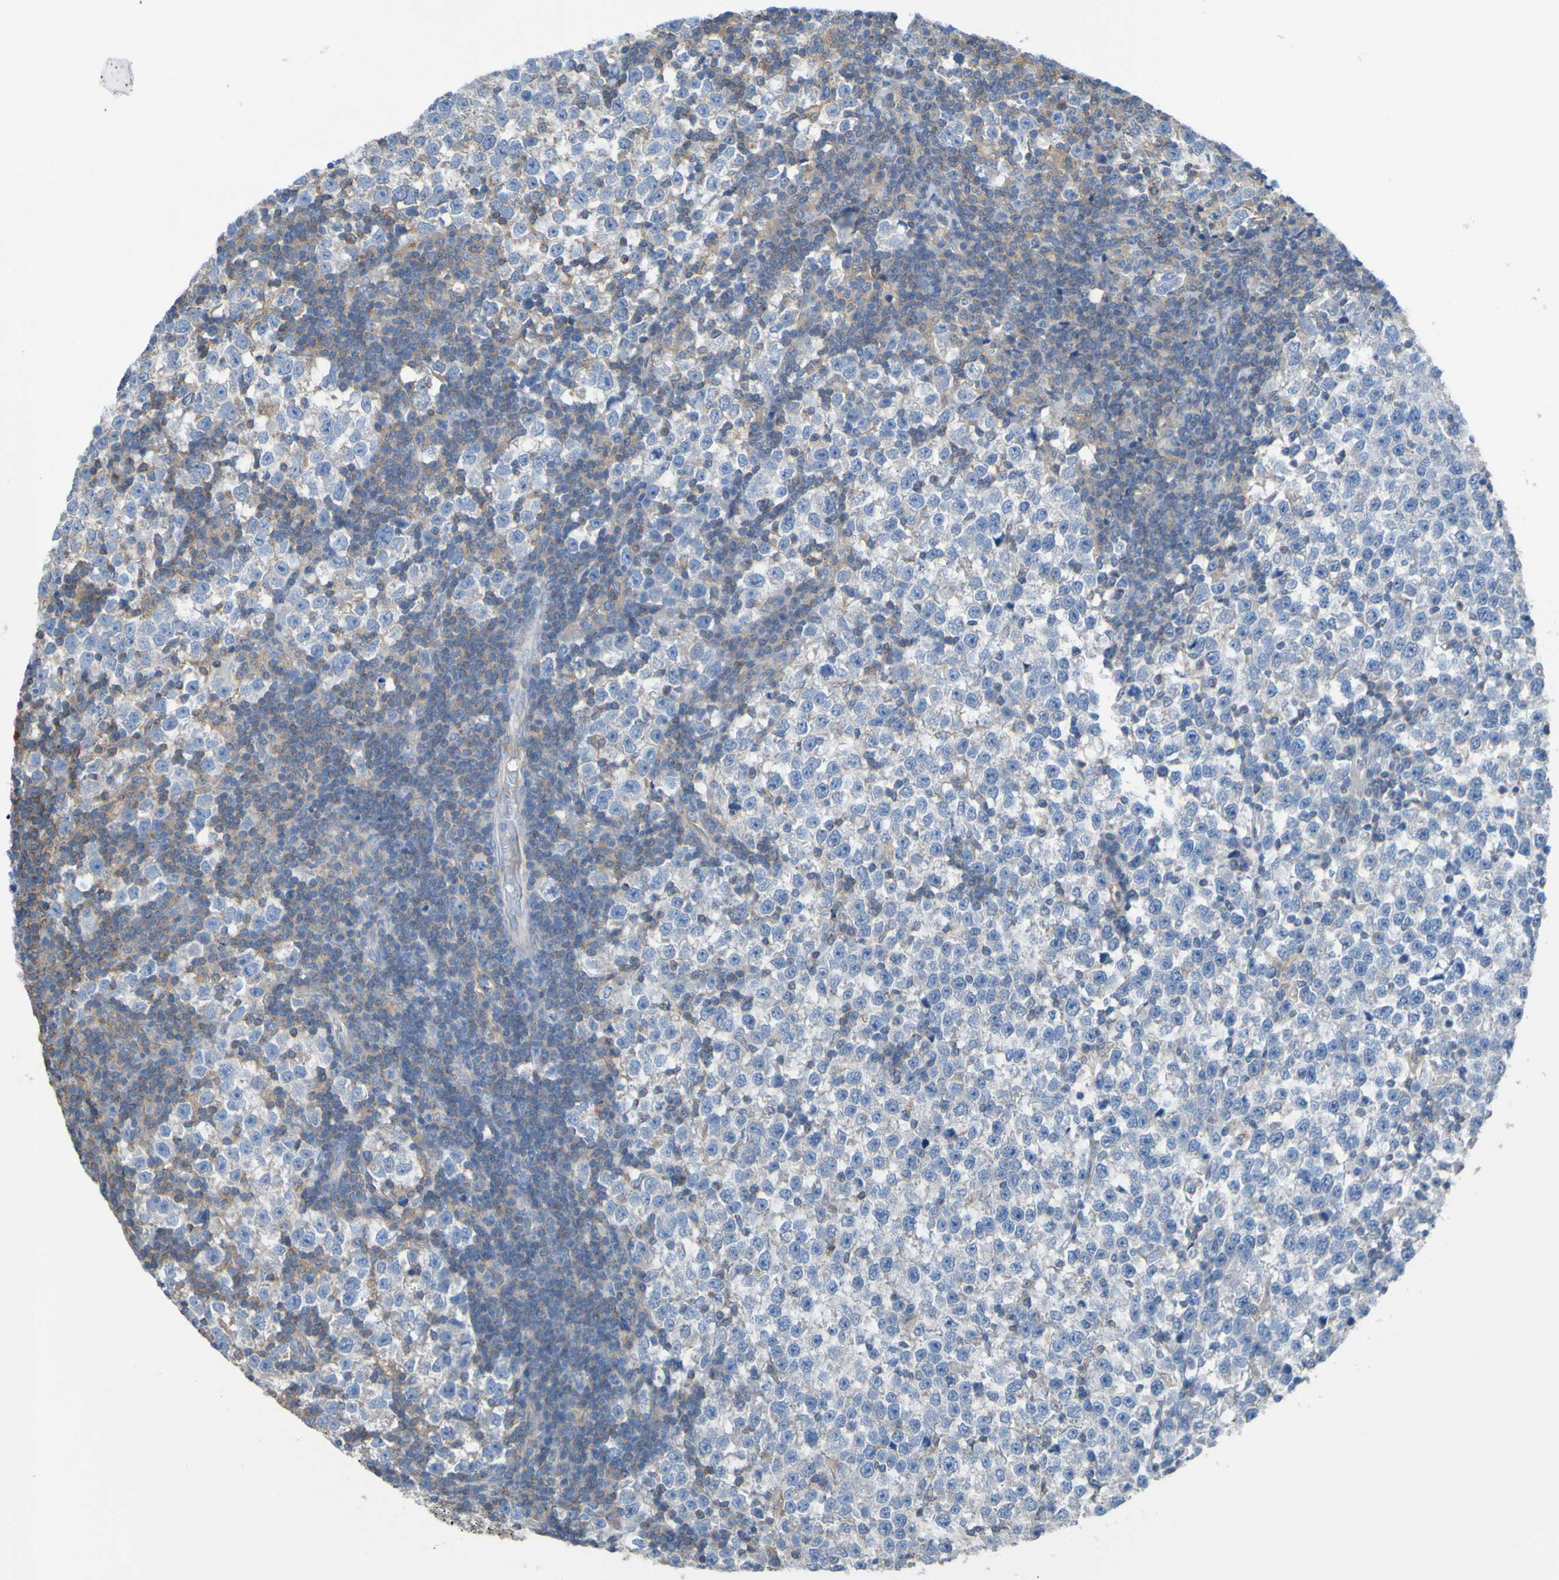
{"staining": {"intensity": "negative", "quantity": "none", "location": "none"}, "tissue": "testis cancer", "cell_type": "Tumor cells", "image_type": "cancer", "snomed": [{"axis": "morphology", "description": "Seminoma, NOS"}, {"axis": "topography", "description": "Testis"}], "caption": "This is an IHC image of testis cancer. There is no expression in tumor cells.", "gene": "MINAR1", "patient": {"sex": "male", "age": 43}}